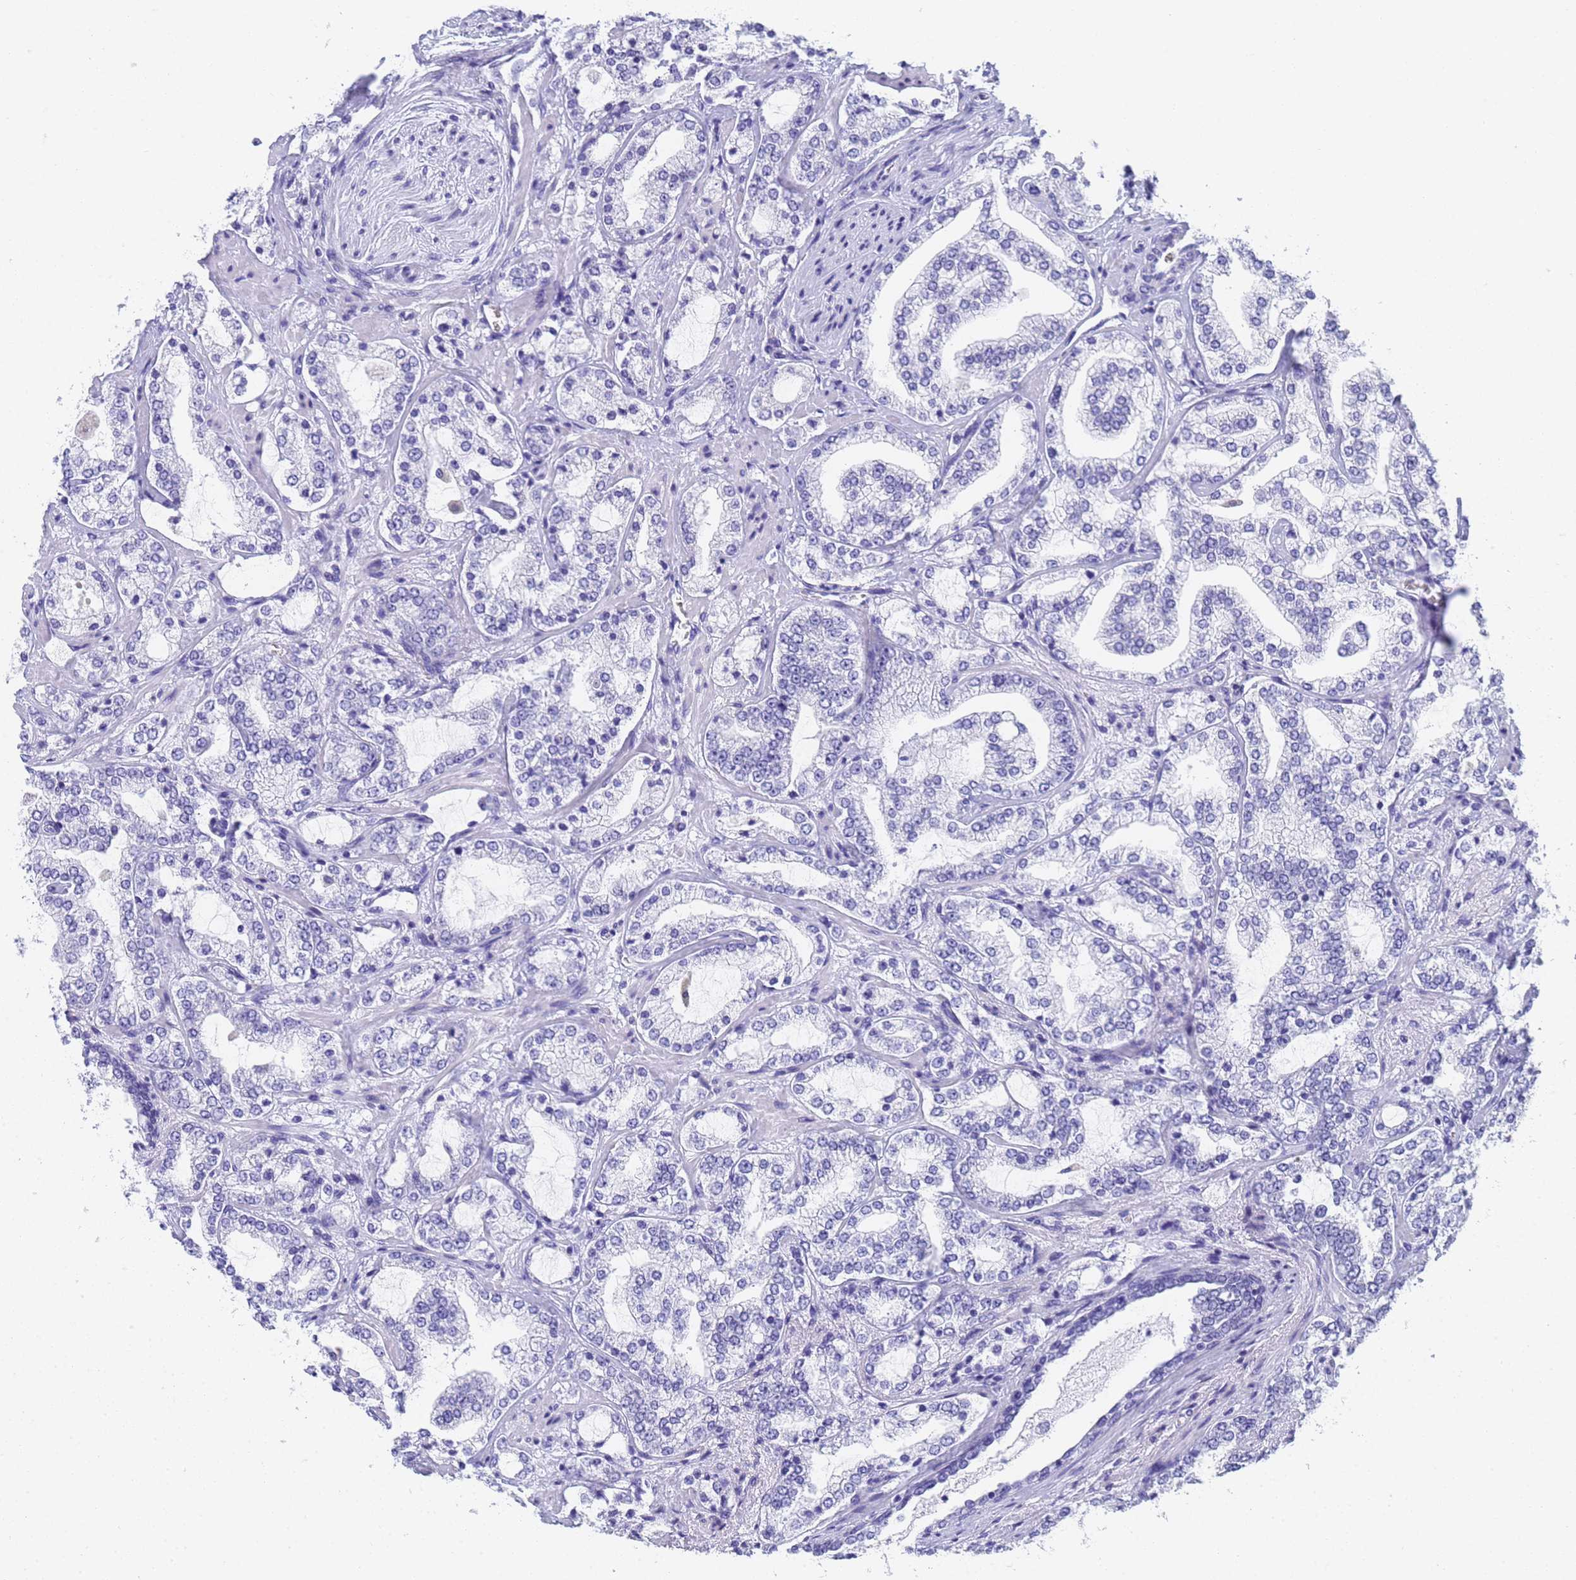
{"staining": {"intensity": "negative", "quantity": "none", "location": "none"}, "tissue": "prostate cancer", "cell_type": "Tumor cells", "image_type": "cancer", "snomed": [{"axis": "morphology", "description": "Adenocarcinoma, High grade"}, {"axis": "topography", "description": "Prostate"}], "caption": "An IHC photomicrograph of prostate cancer is shown. There is no staining in tumor cells of prostate cancer.", "gene": "STATH", "patient": {"sex": "male", "age": 64}}